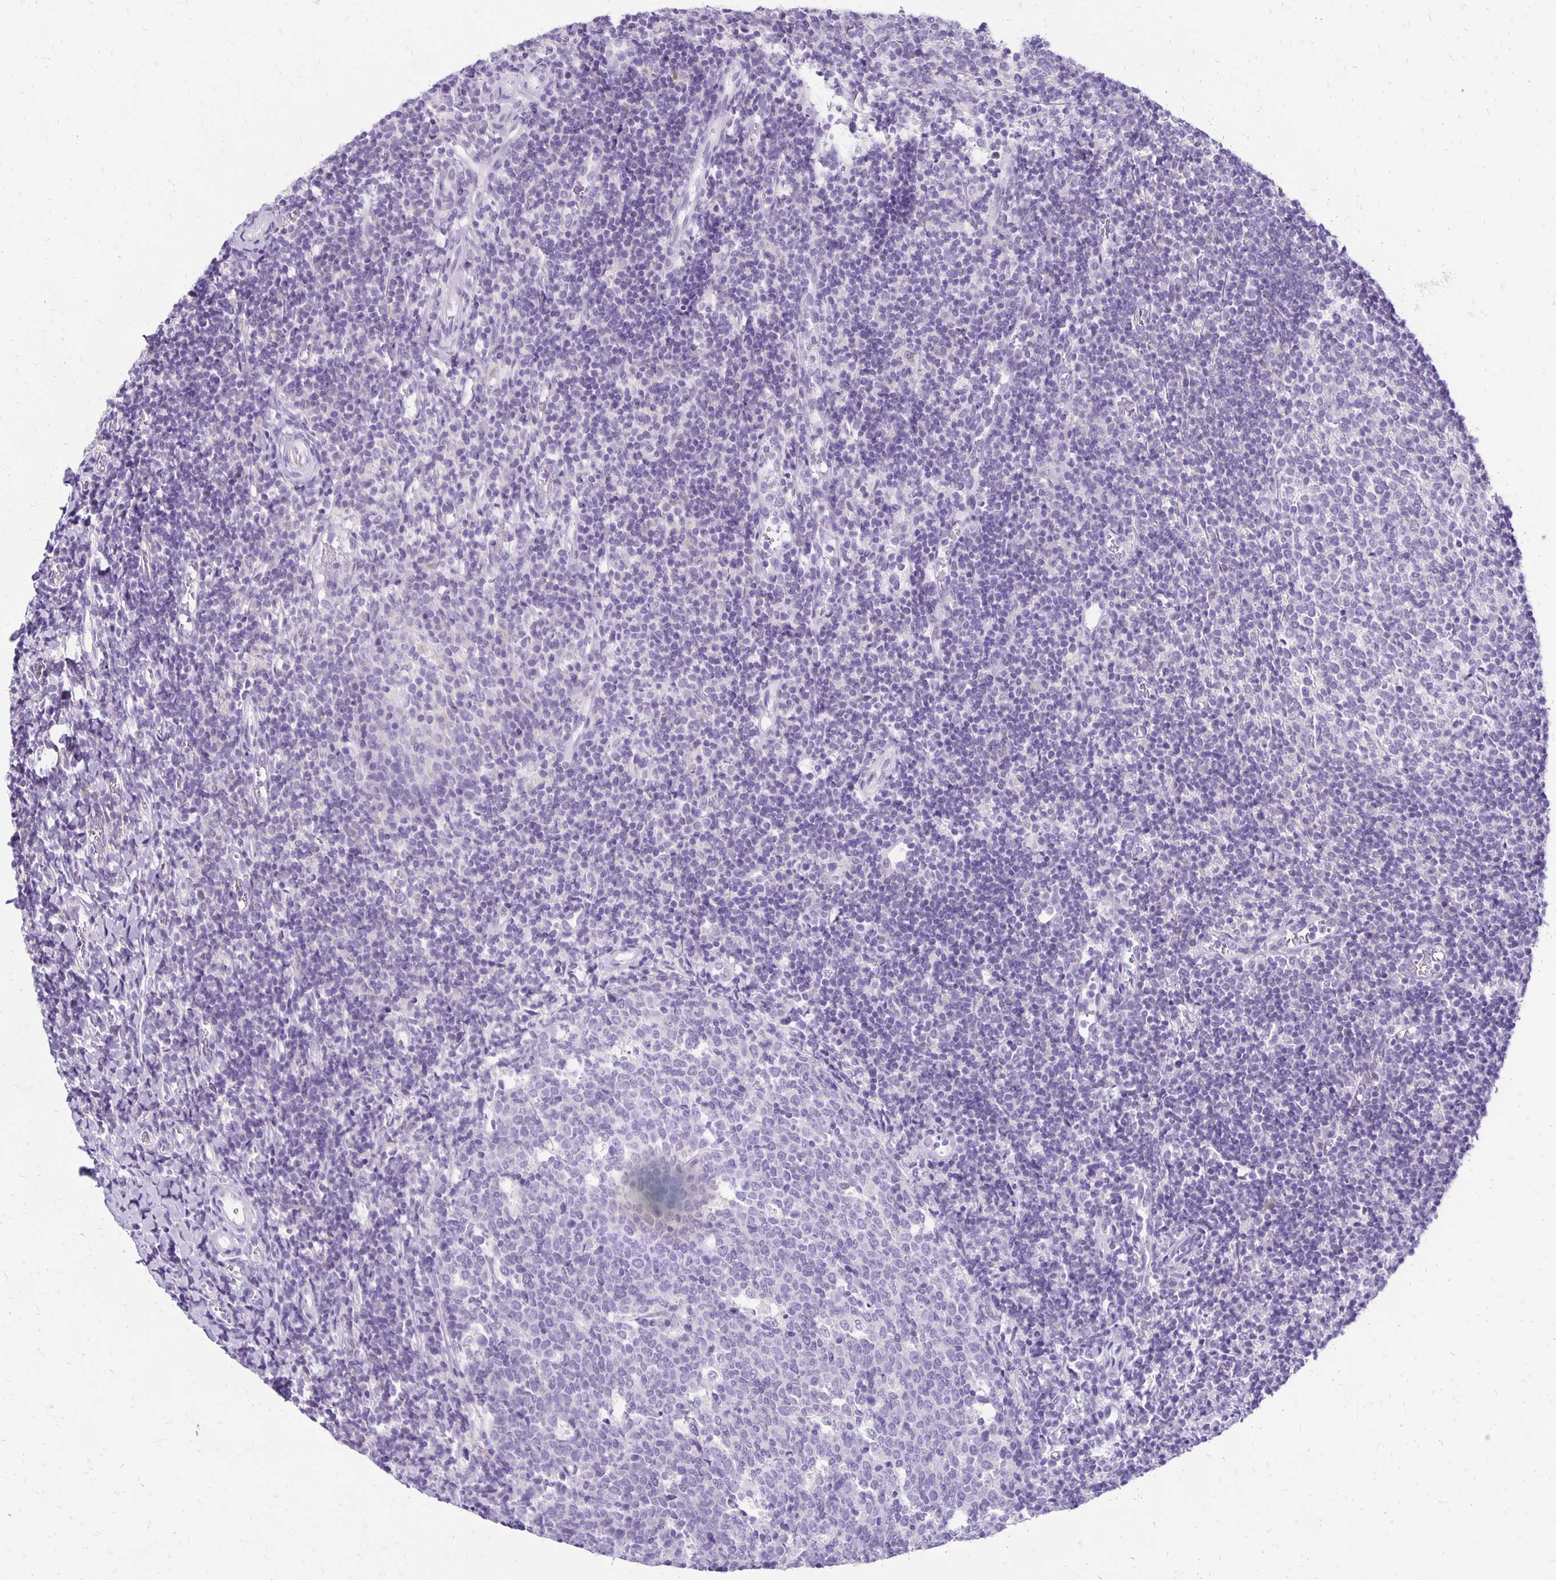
{"staining": {"intensity": "negative", "quantity": "none", "location": "none"}, "tissue": "tonsil", "cell_type": "Germinal center cells", "image_type": "normal", "snomed": [{"axis": "morphology", "description": "Normal tissue, NOS"}, {"axis": "topography", "description": "Tonsil"}], "caption": "DAB (3,3'-diaminobenzidine) immunohistochemical staining of benign tonsil reveals no significant staining in germinal center cells.", "gene": "ANKRD45", "patient": {"sex": "female", "age": 10}}